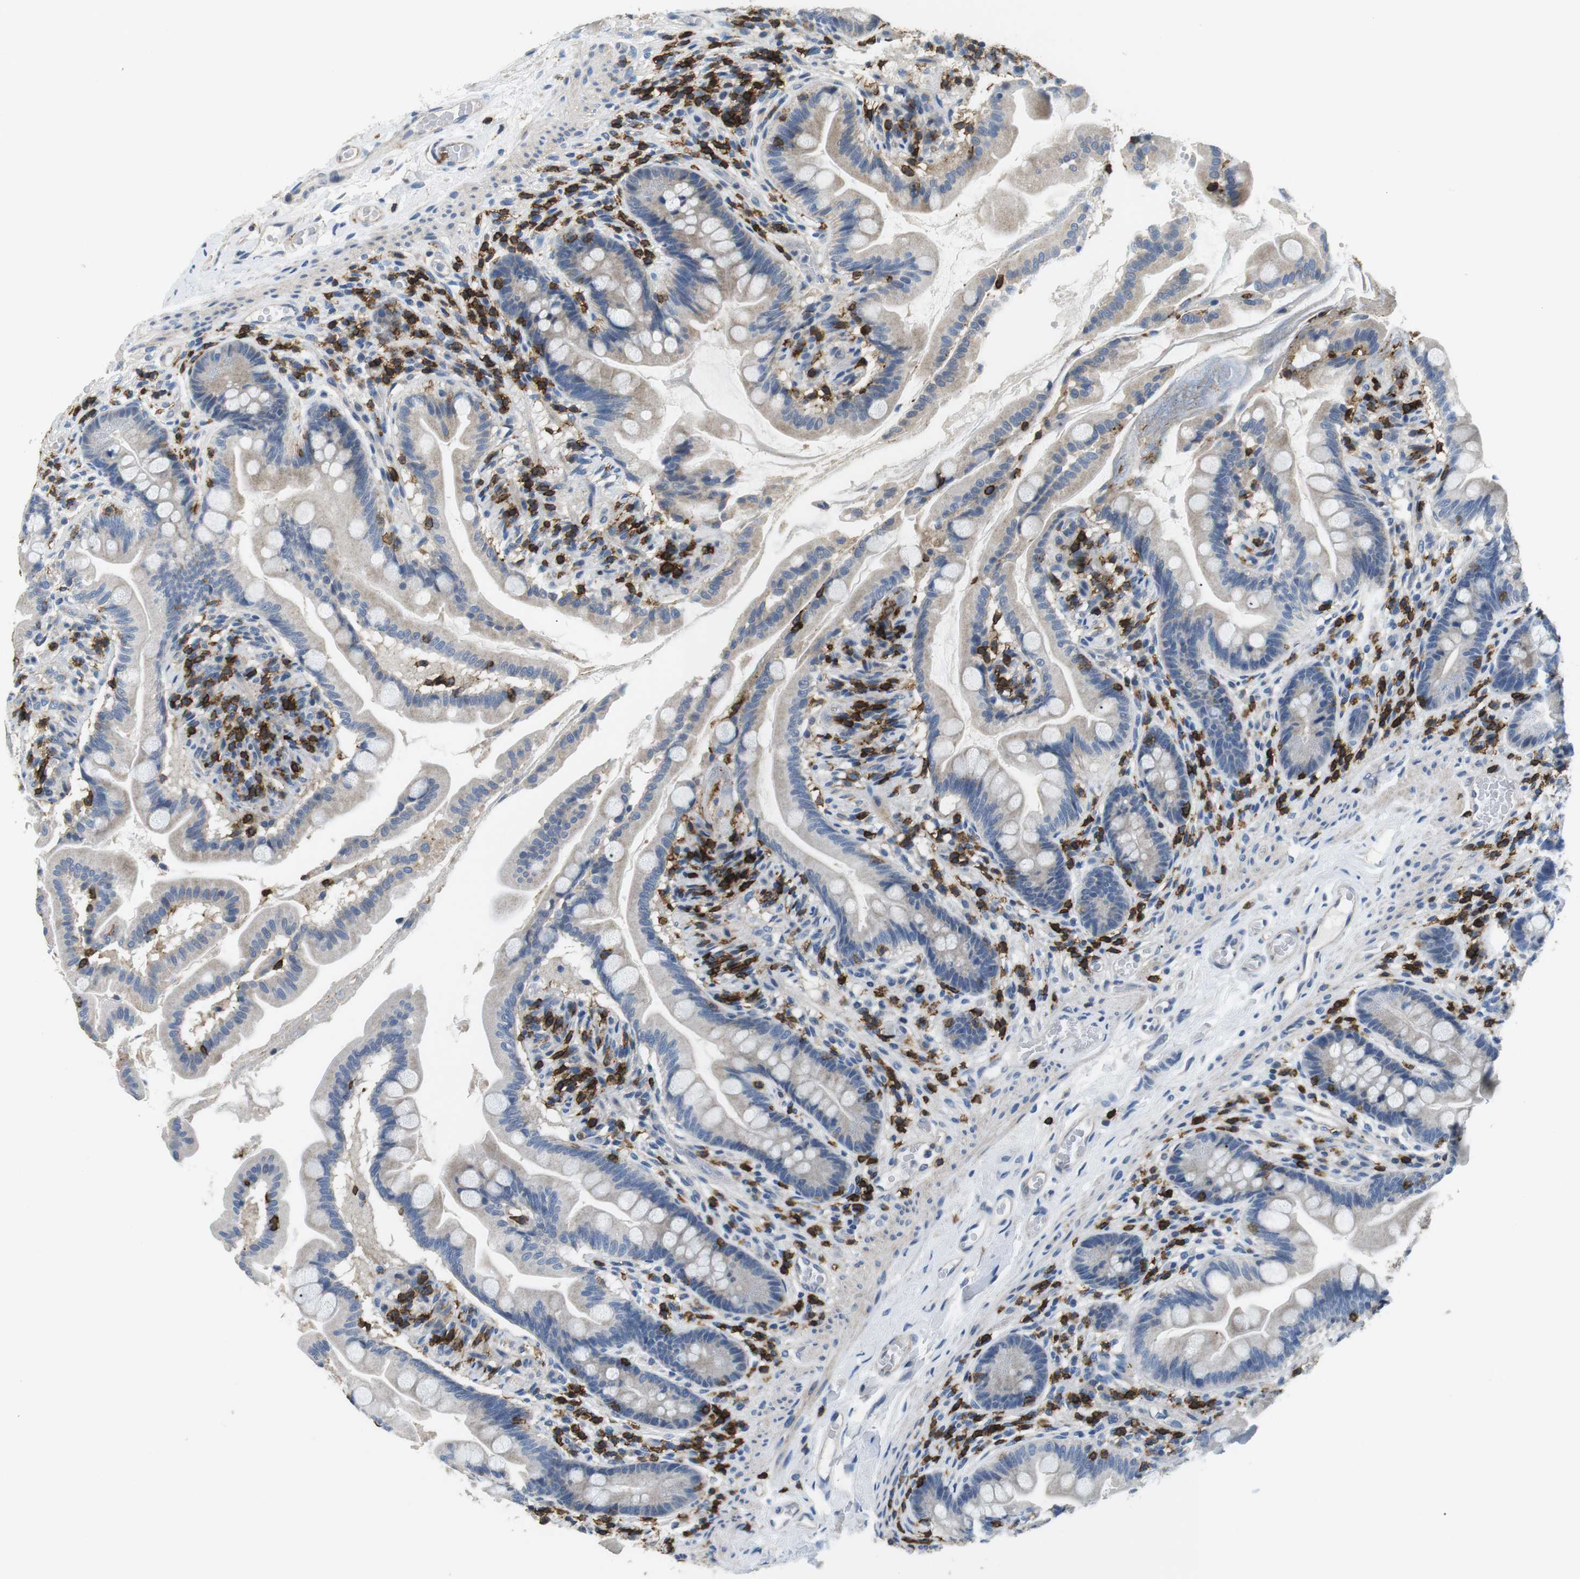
{"staining": {"intensity": "negative", "quantity": "none", "location": "none"}, "tissue": "small intestine", "cell_type": "Glandular cells", "image_type": "normal", "snomed": [{"axis": "morphology", "description": "Normal tissue, NOS"}, {"axis": "topography", "description": "Small intestine"}], "caption": "Immunohistochemistry of benign human small intestine shows no staining in glandular cells.", "gene": "CD6", "patient": {"sex": "female", "age": 56}}